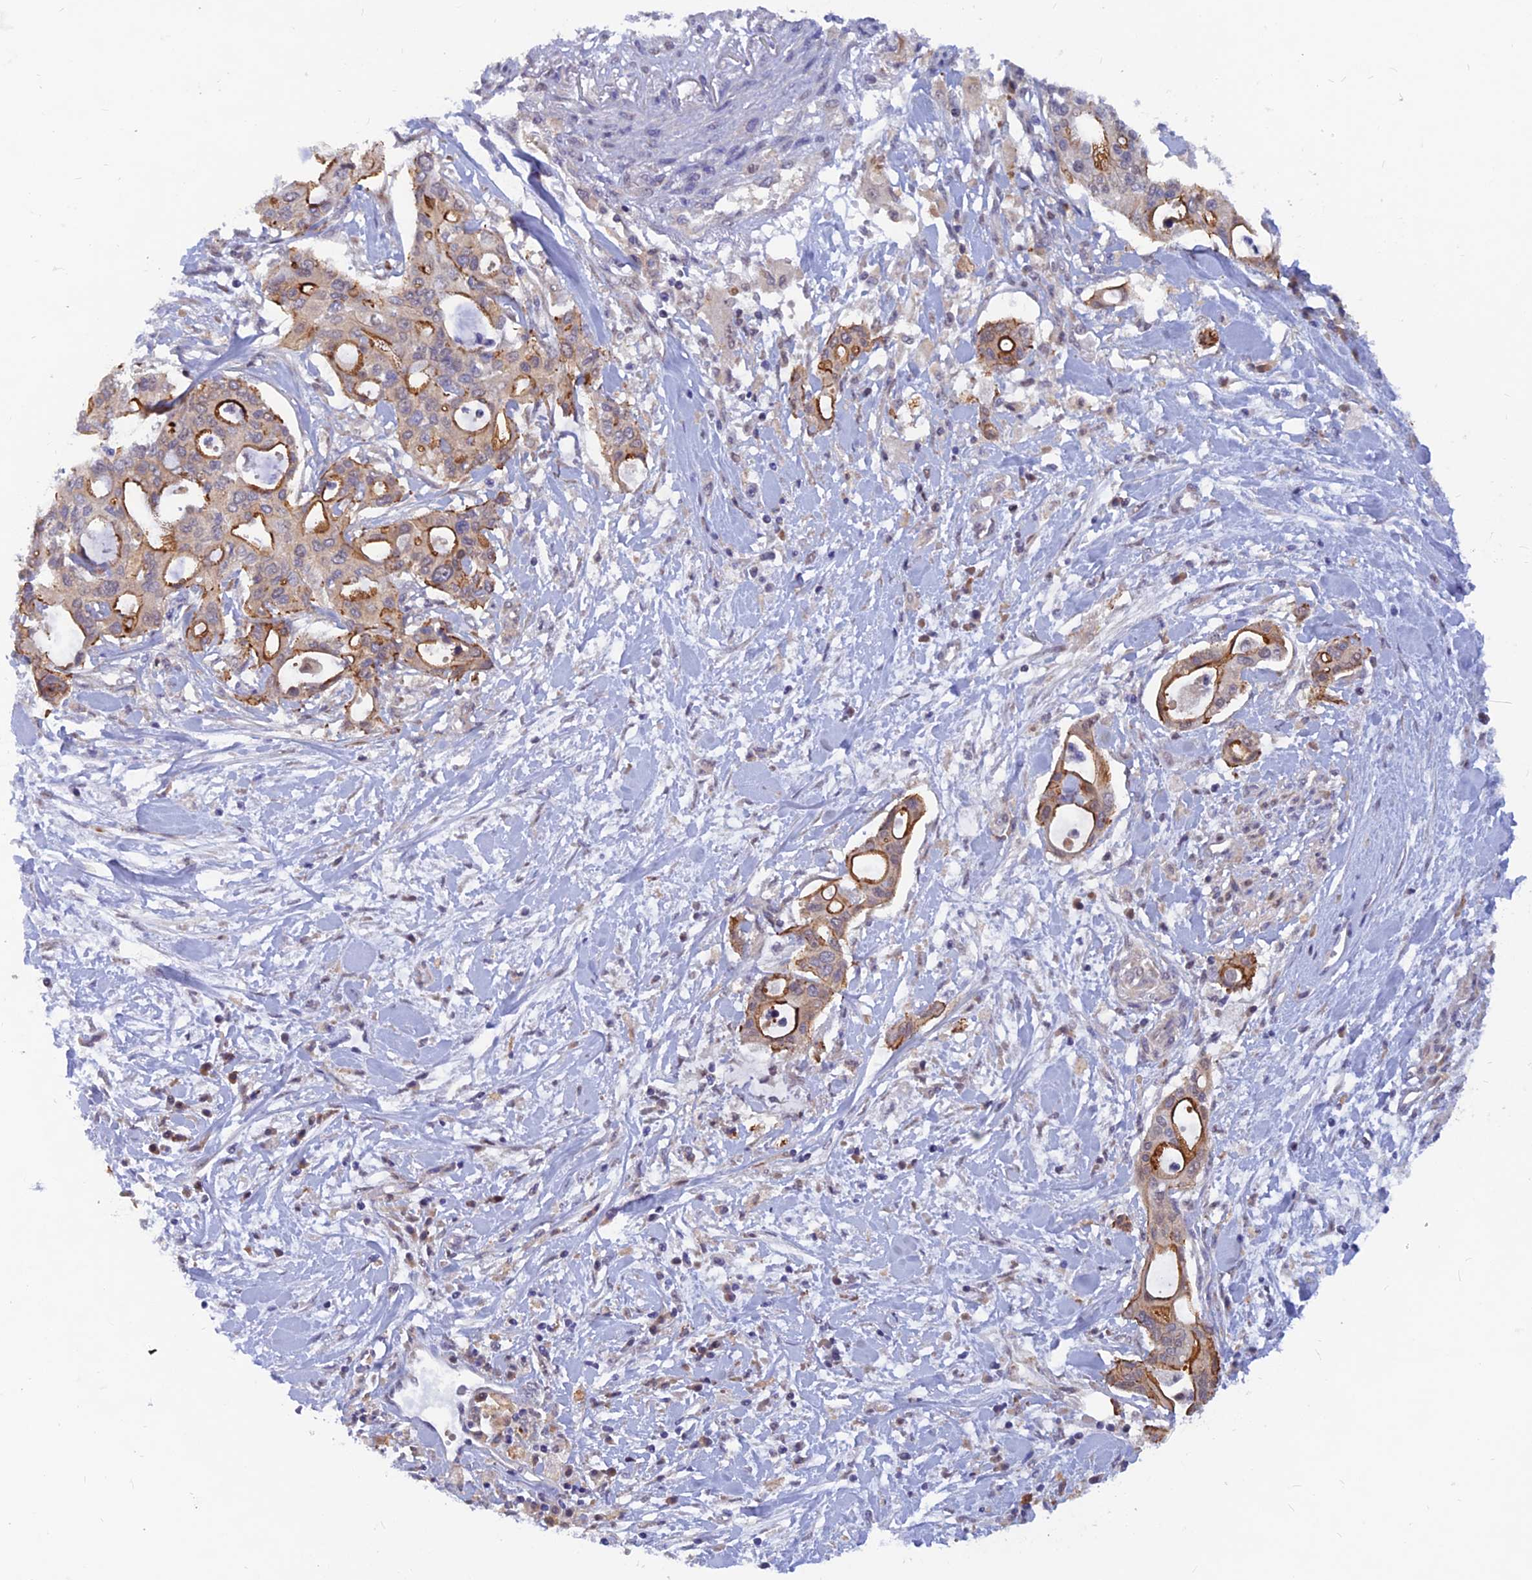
{"staining": {"intensity": "moderate", "quantity": ">75%", "location": "cytoplasmic/membranous"}, "tissue": "pancreatic cancer", "cell_type": "Tumor cells", "image_type": "cancer", "snomed": [{"axis": "morphology", "description": "Adenocarcinoma, NOS"}, {"axis": "topography", "description": "Pancreas"}], "caption": "A medium amount of moderate cytoplasmic/membranous positivity is identified in about >75% of tumor cells in adenocarcinoma (pancreatic) tissue.", "gene": "DNAJC16", "patient": {"sex": "male", "age": 46}}